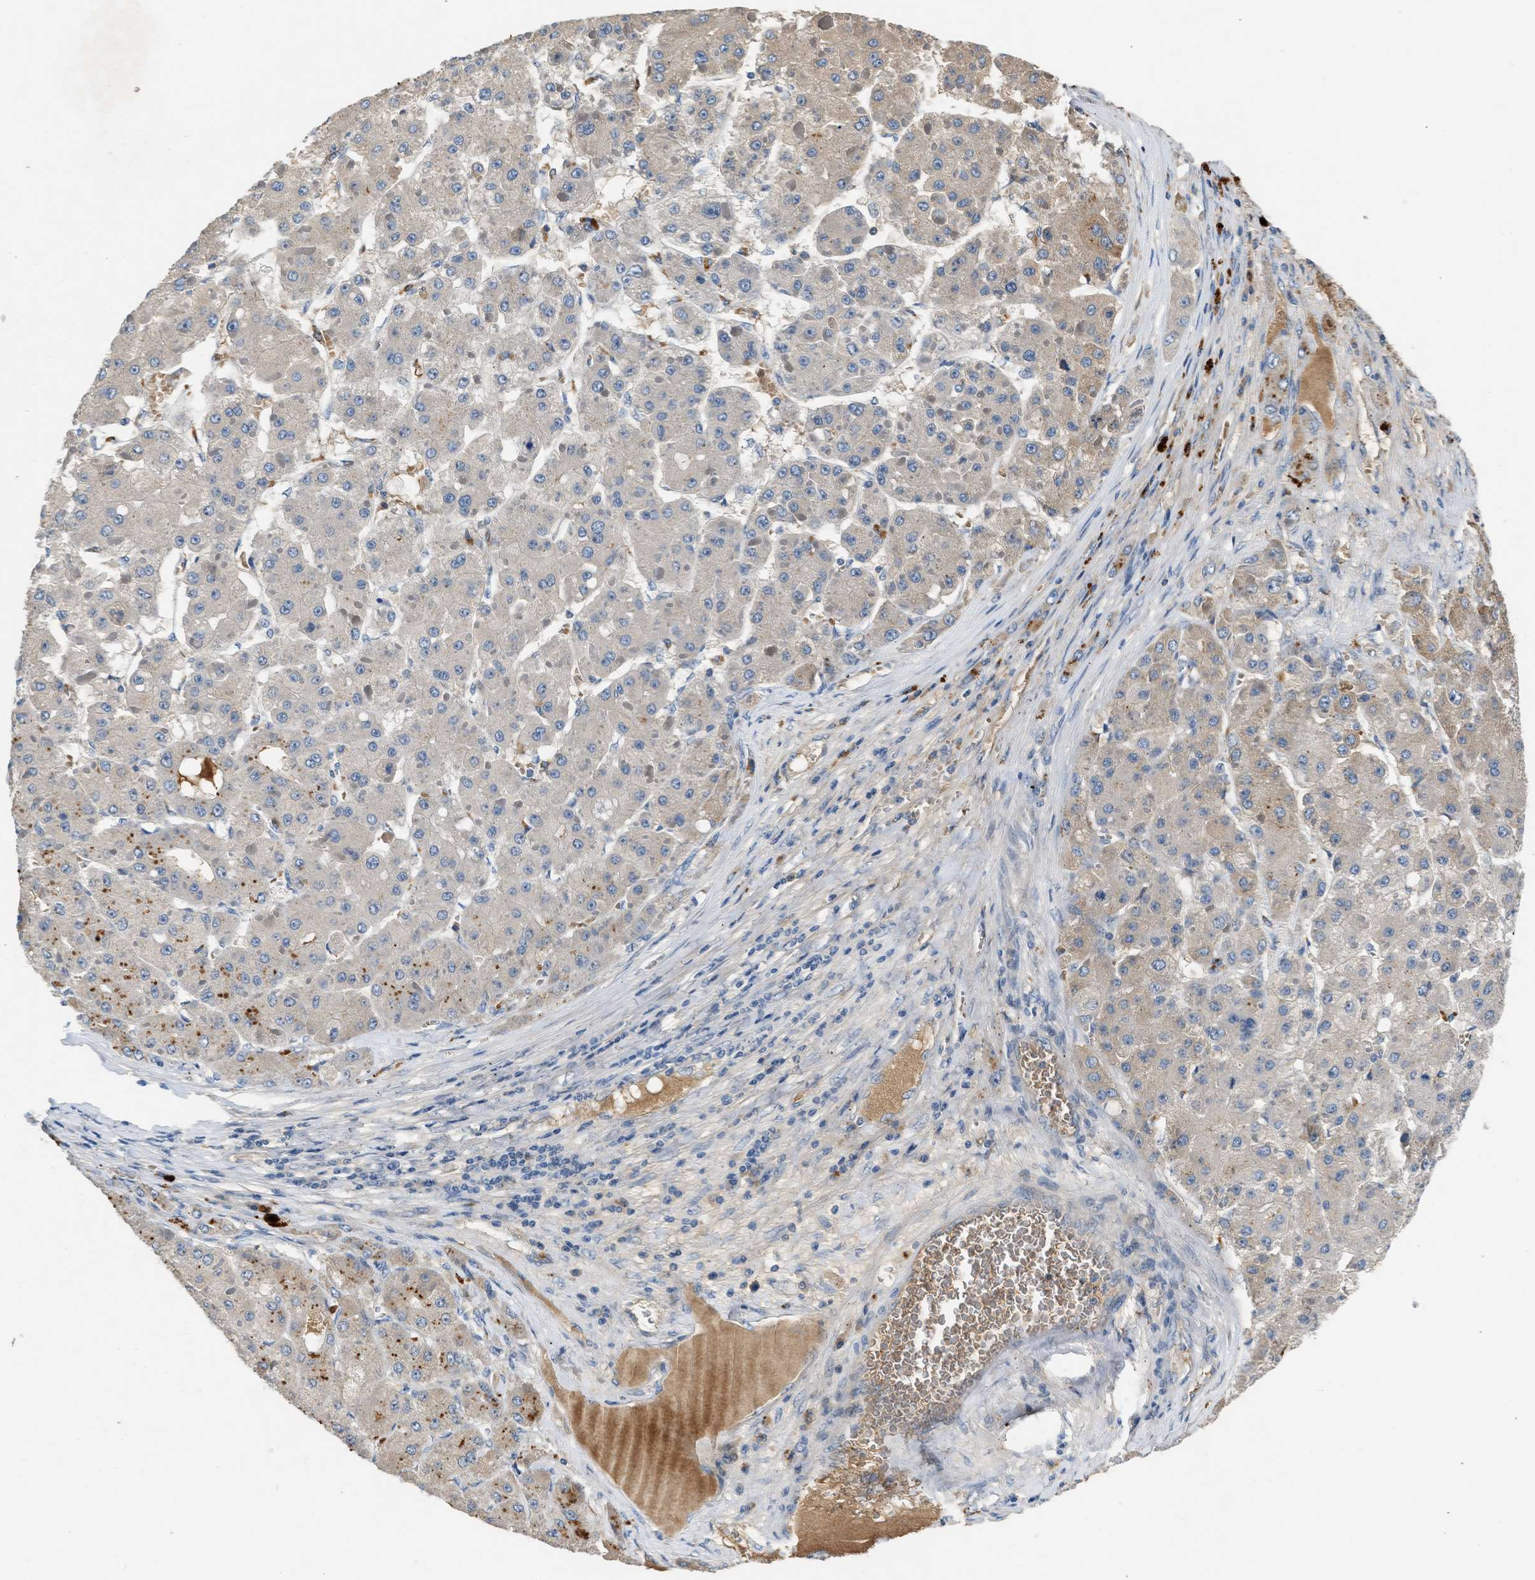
{"staining": {"intensity": "weak", "quantity": "<25%", "location": "cytoplasmic/membranous"}, "tissue": "liver cancer", "cell_type": "Tumor cells", "image_type": "cancer", "snomed": [{"axis": "morphology", "description": "Carcinoma, Hepatocellular, NOS"}, {"axis": "topography", "description": "Liver"}], "caption": "Immunohistochemistry micrograph of human liver cancer (hepatocellular carcinoma) stained for a protein (brown), which demonstrates no positivity in tumor cells.", "gene": "RWDD2B", "patient": {"sex": "female", "age": 73}}